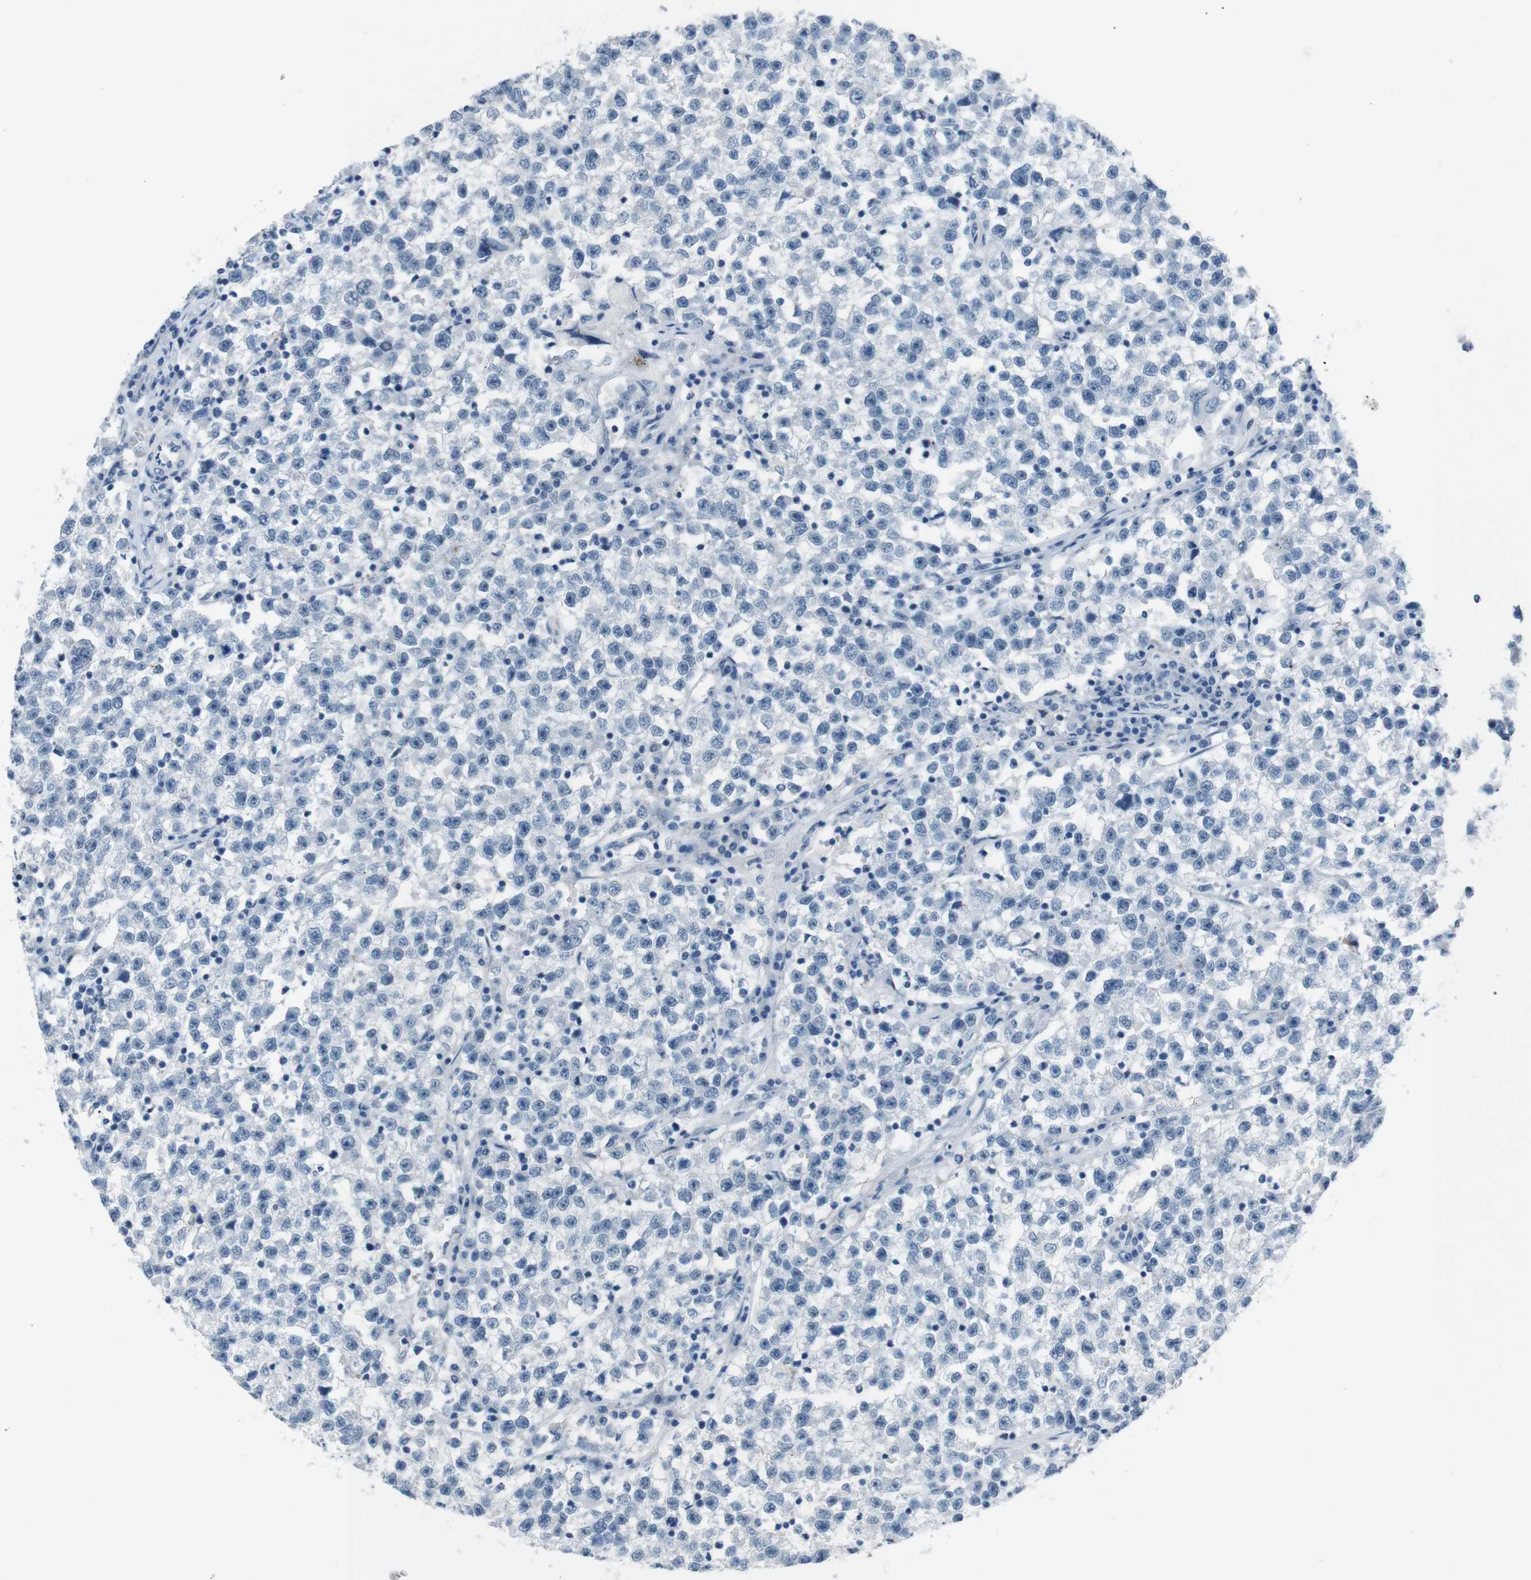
{"staining": {"intensity": "negative", "quantity": "none", "location": "none"}, "tissue": "testis cancer", "cell_type": "Tumor cells", "image_type": "cancer", "snomed": [{"axis": "morphology", "description": "Seminoma, NOS"}, {"axis": "topography", "description": "Testis"}], "caption": "DAB immunohistochemical staining of testis cancer displays no significant staining in tumor cells.", "gene": "HRH2", "patient": {"sex": "male", "age": 22}}